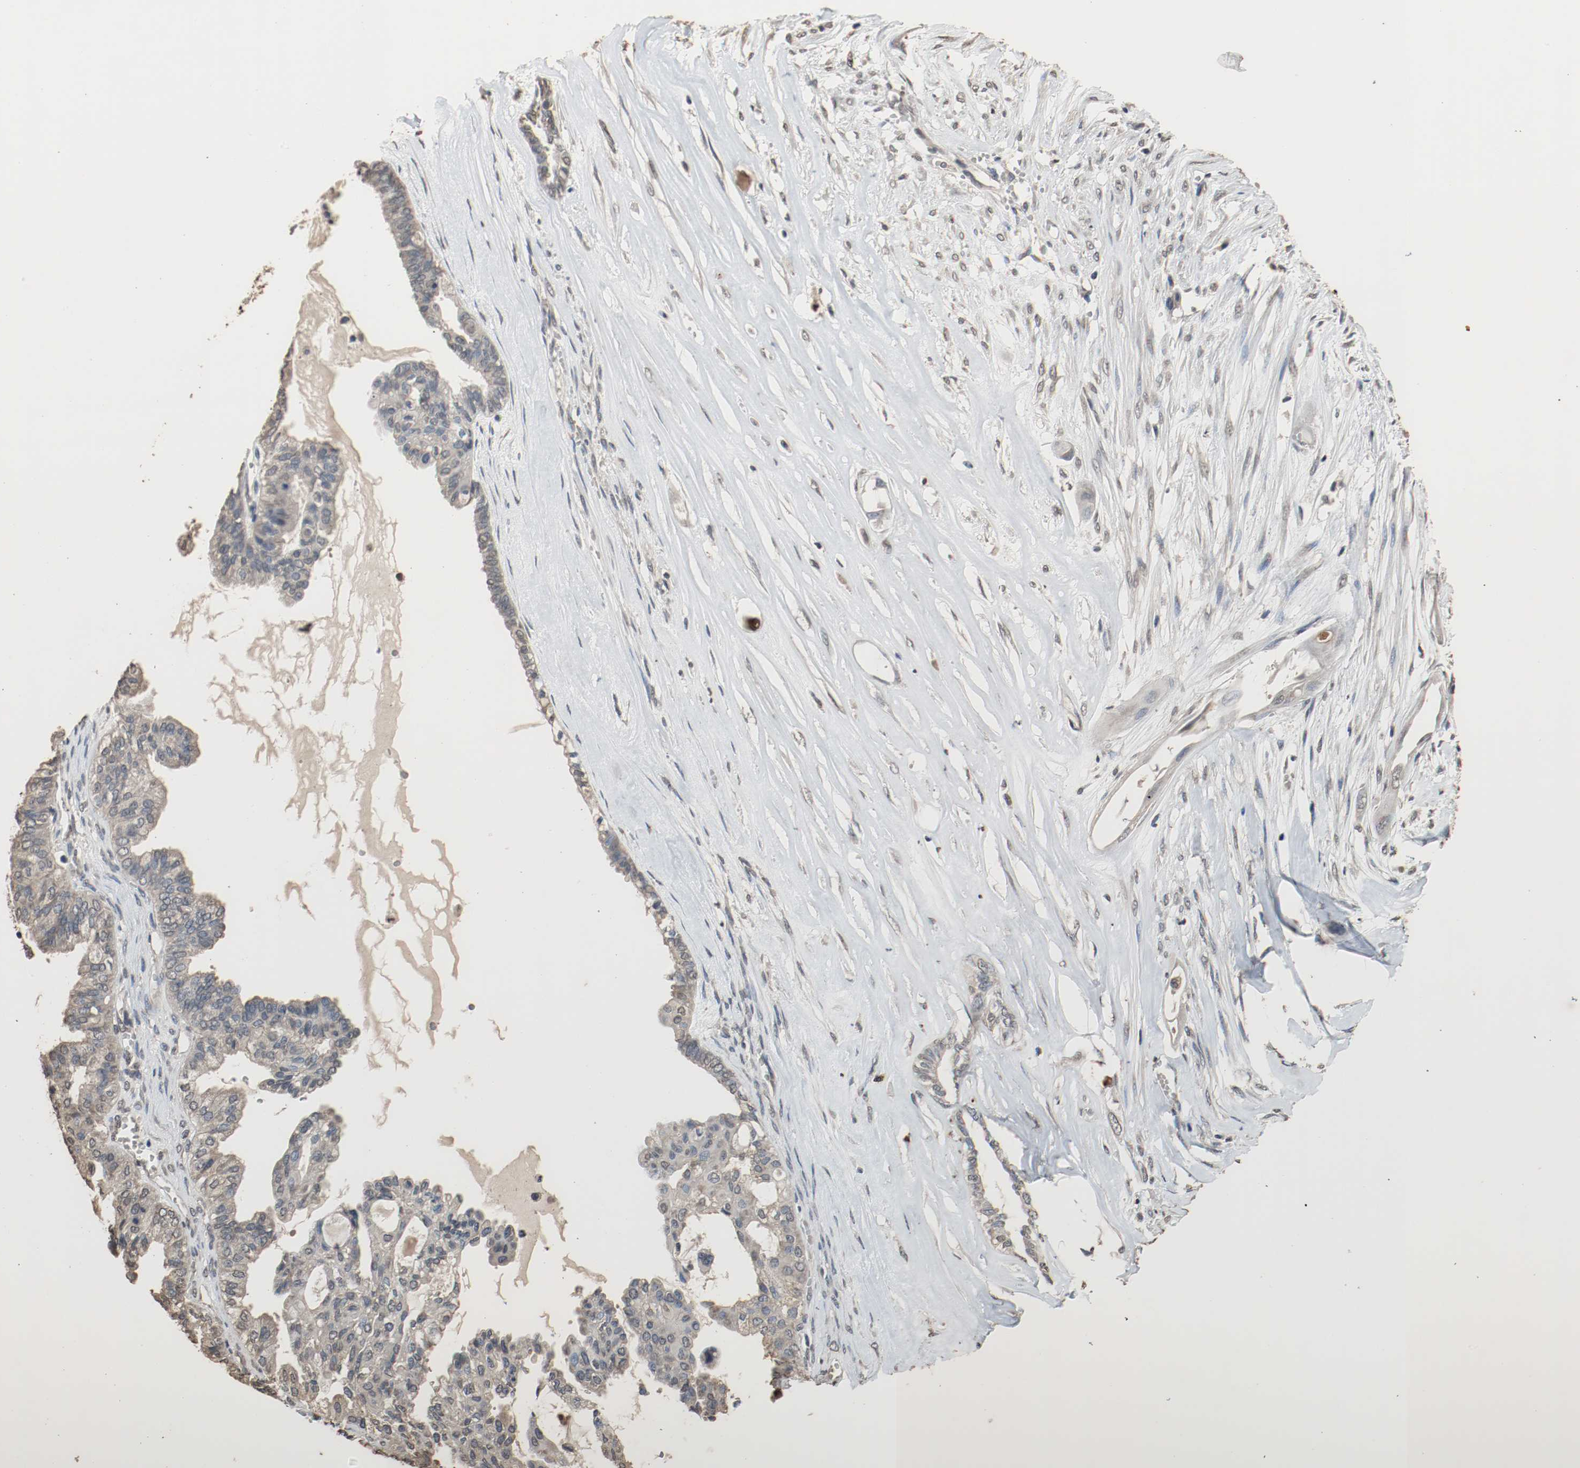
{"staining": {"intensity": "weak", "quantity": "25%-75%", "location": "cytoplasmic/membranous"}, "tissue": "ovarian cancer", "cell_type": "Tumor cells", "image_type": "cancer", "snomed": [{"axis": "morphology", "description": "Carcinoma, NOS"}, {"axis": "morphology", "description": "Carcinoma, endometroid"}, {"axis": "topography", "description": "Ovary"}], "caption": "DAB (3,3'-diaminobenzidine) immunohistochemical staining of human carcinoma (ovarian) exhibits weak cytoplasmic/membranous protein expression in about 25%-75% of tumor cells.", "gene": "RTN4", "patient": {"sex": "female", "age": 50}}